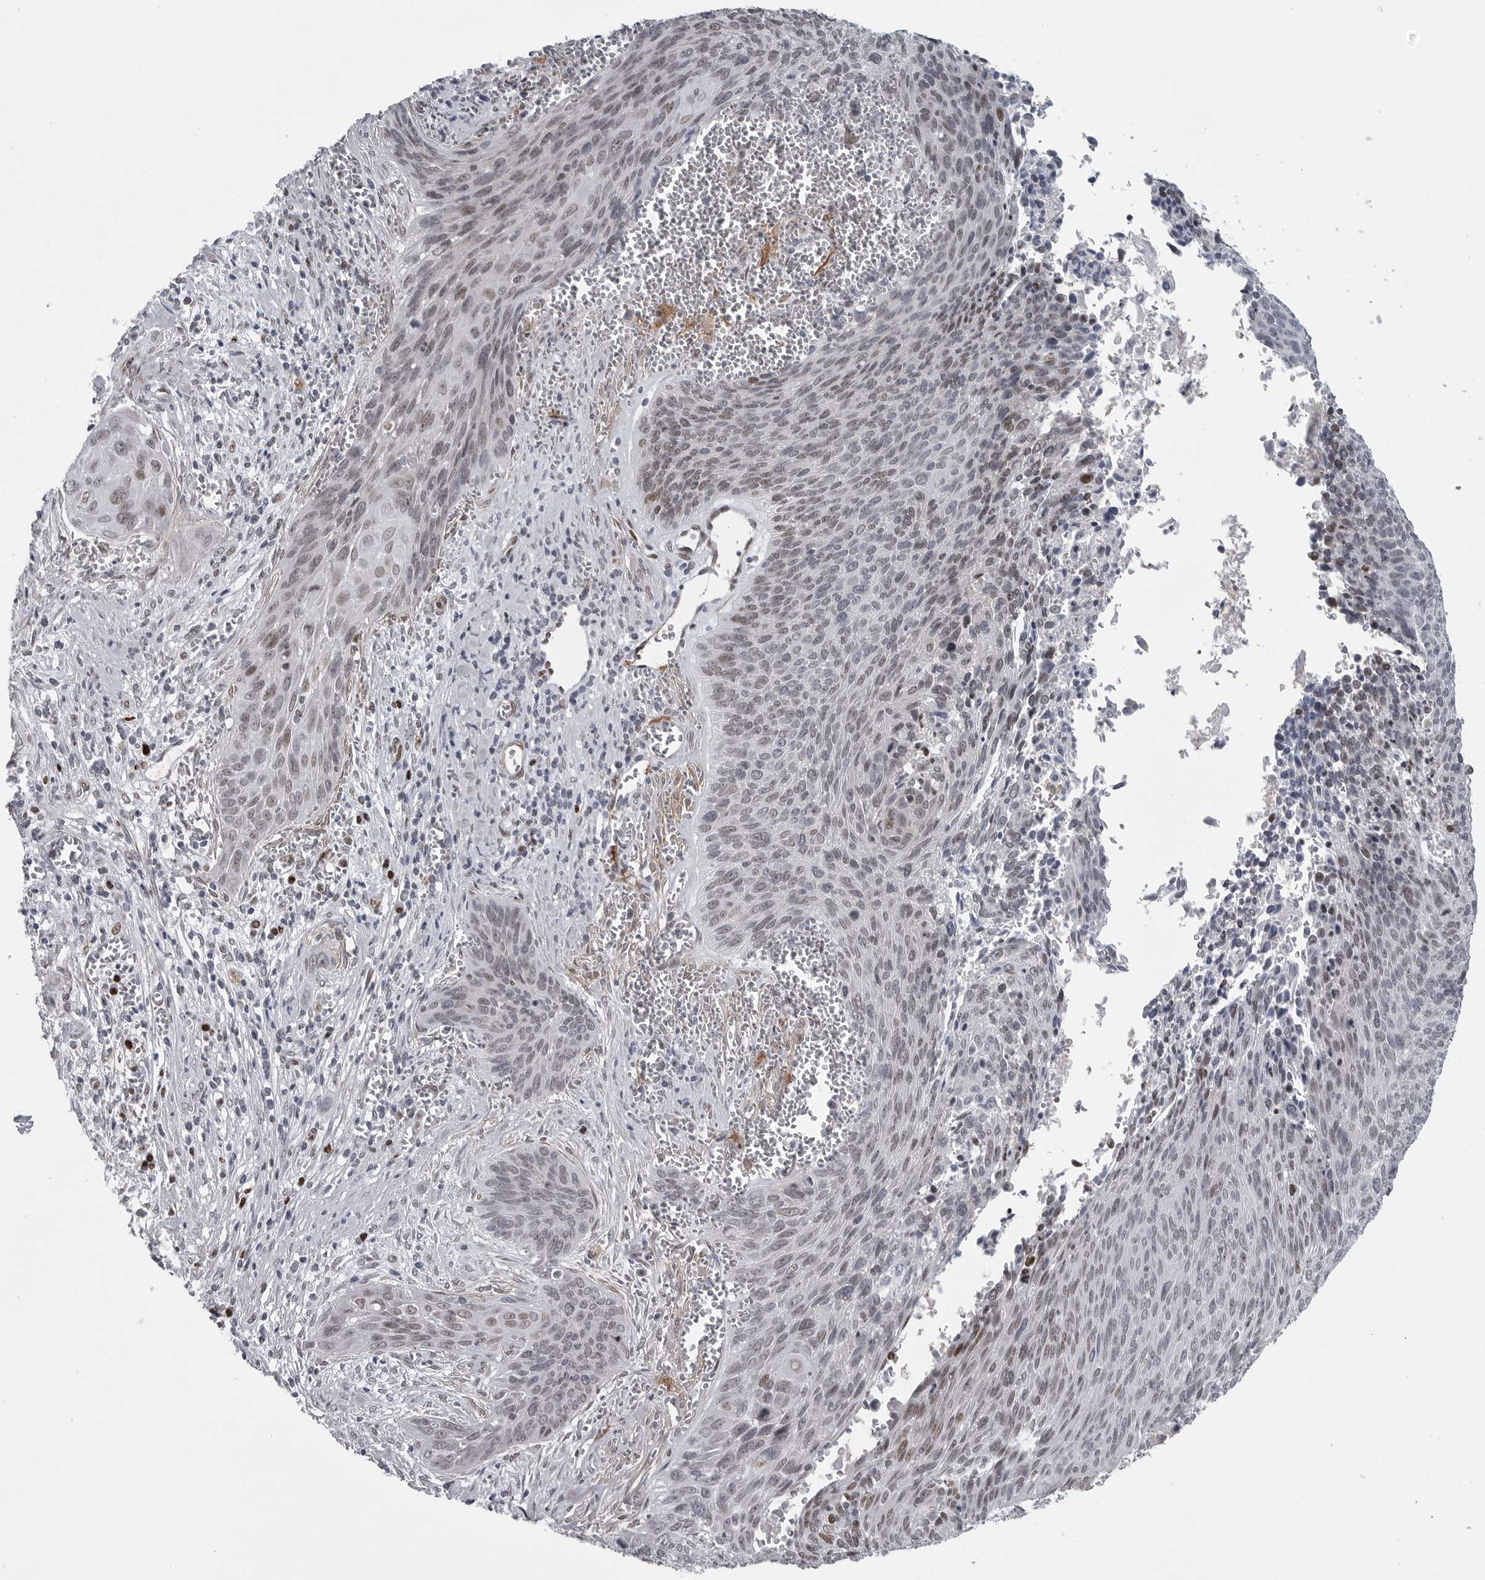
{"staining": {"intensity": "moderate", "quantity": "25%-75%", "location": "nuclear"}, "tissue": "cervical cancer", "cell_type": "Tumor cells", "image_type": "cancer", "snomed": [{"axis": "morphology", "description": "Squamous cell carcinoma, NOS"}, {"axis": "topography", "description": "Cervix"}], "caption": "Cervical squamous cell carcinoma stained for a protein (brown) shows moderate nuclear positive positivity in approximately 25%-75% of tumor cells.", "gene": "HMGN3", "patient": {"sex": "female", "age": 55}}